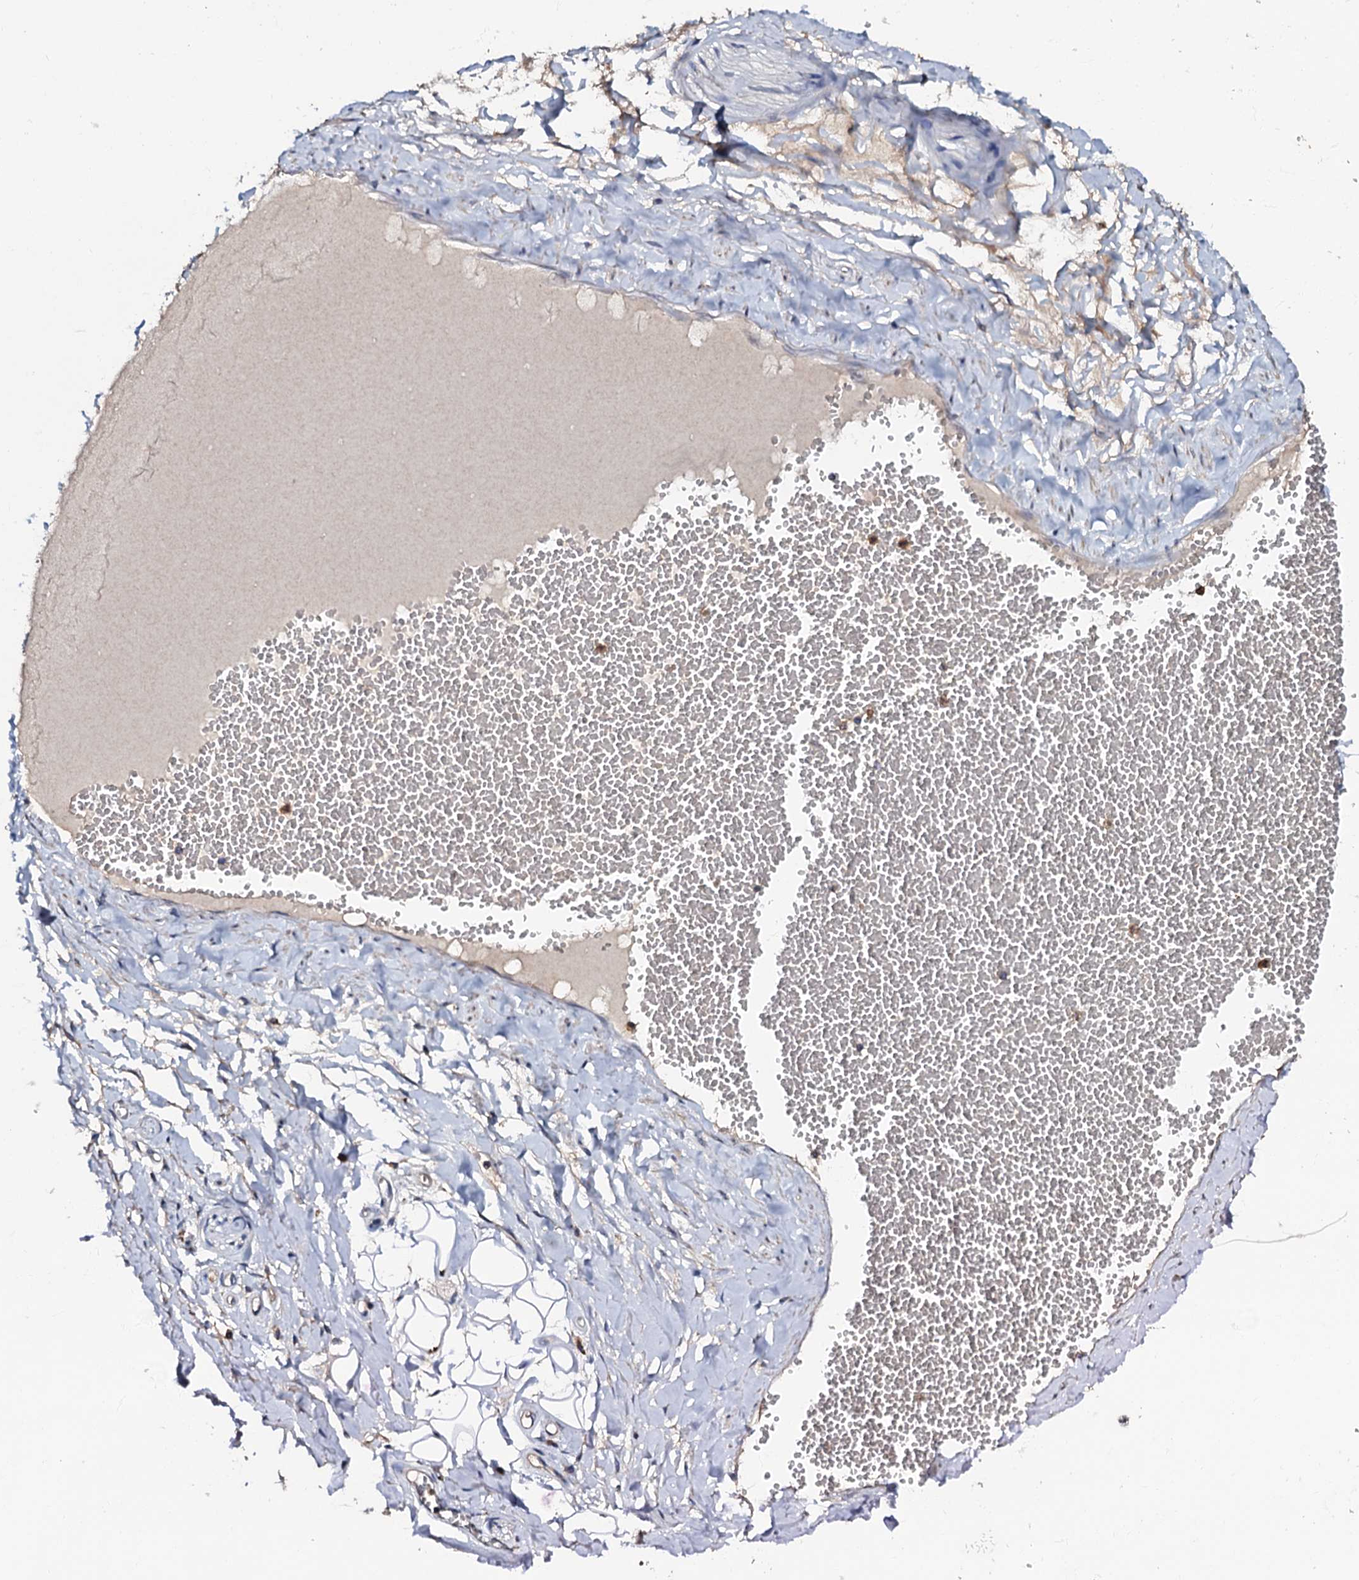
{"staining": {"intensity": "negative", "quantity": "none", "location": "none"}, "tissue": "adipose tissue", "cell_type": "Adipocytes", "image_type": "normal", "snomed": [{"axis": "morphology", "description": "Normal tissue, NOS"}, {"axis": "morphology", "description": "Inflammation, NOS"}, {"axis": "topography", "description": "Salivary gland"}, {"axis": "topography", "description": "Peripheral nerve tissue"}], "caption": "Normal adipose tissue was stained to show a protein in brown. There is no significant positivity in adipocytes.", "gene": "CPNE2", "patient": {"sex": "female", "age": 75}}